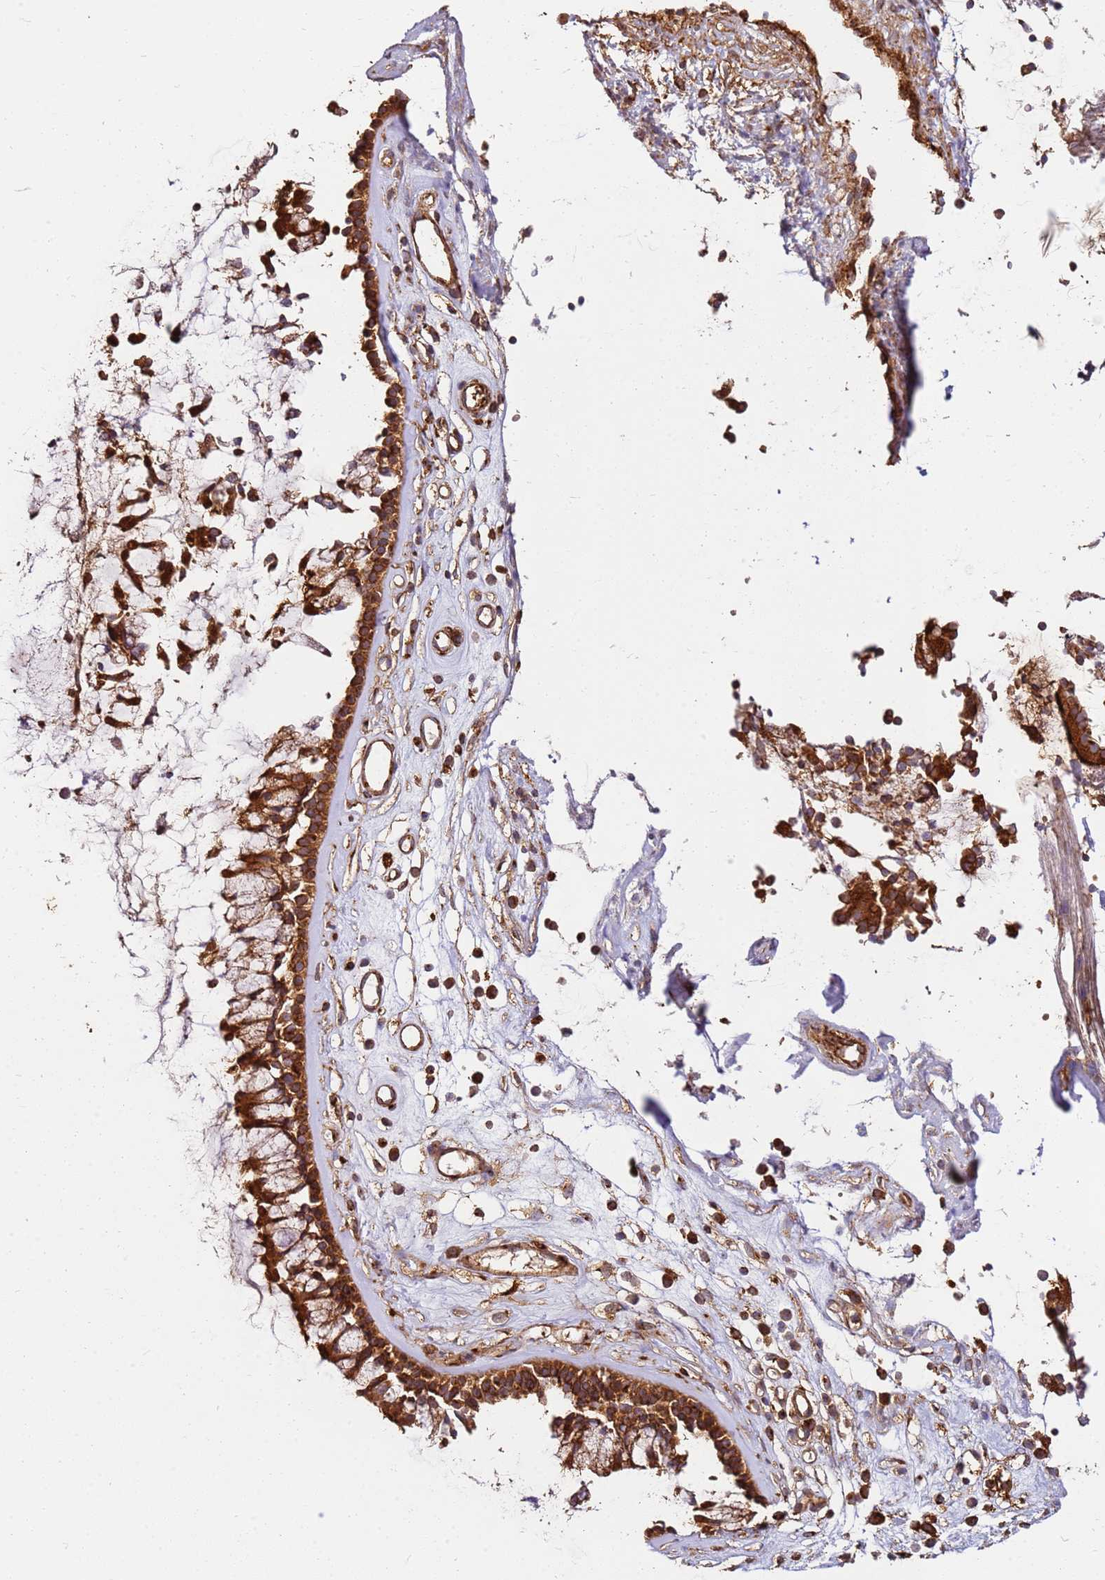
{"staining": {"intensity": "strong", "quantity": ">75%", "location": "cytoplasmic/membranous"}, "tissue": "nasopharynx", "cell_type": "Respiratory epithelial cells", "image_type": "normal", "snomed": [{"axis": "morphology", "description": "Normal tissue, NOS"}, {"axis": "morphology", "description": "Inflammation, NOS"}, {"axis": "topography", "description": "Nasopharynx"}], "caption": "Immunohistochemistry (IHC) of normal human nasopharynx reveals high levels of strong cytoplasmic/membranous staining in about >75% of respiratory epithelial cells. The protein is stained brown, and the nuclei are stained in blue (DAB IHC with brightfield microscopy, high magnification).", "gene": "DVL3", "patient": {"sex": "male", "age": 29}}